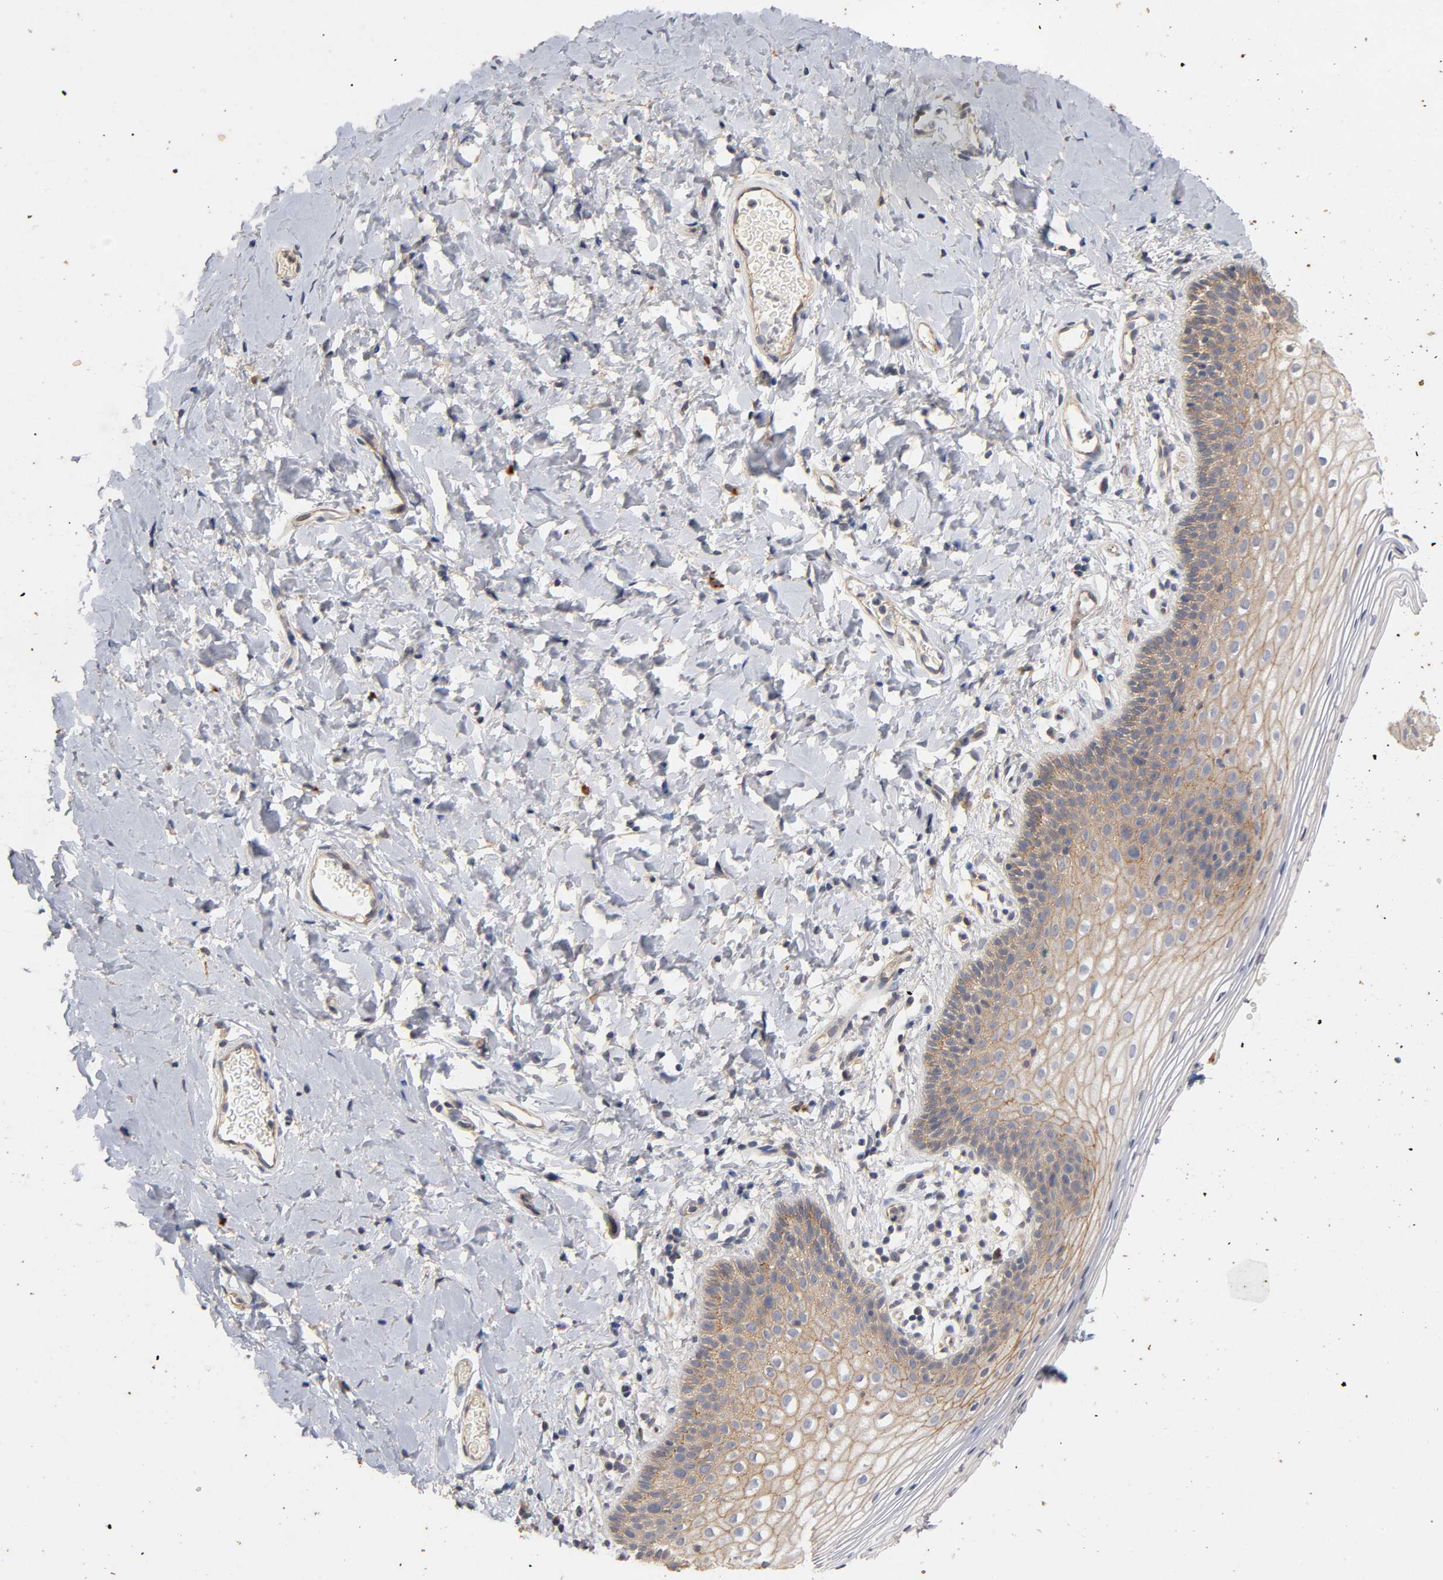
{"staining": {"intensity": "moderate", "quantity": ">75%", "location": "cytoplasmic/membranous"}, "tissue": "vagina", "cell_type": "Squamous epithelial cells", "image_type": "normal", "snomed": [{"axis": "morphology", "description": "Normal tissue, NOS"}, {"axis": "topography", "description": "Vagina"}], "caption": "Immunohistochemistry (IHC) of unremarkable human vagina displays medium levels of moderate cytoplasmic/membranous staining in about >75% of squamous epithelial cells.", "gene": "PDZD11", "patient": {"sex": "female", "age": 55}}